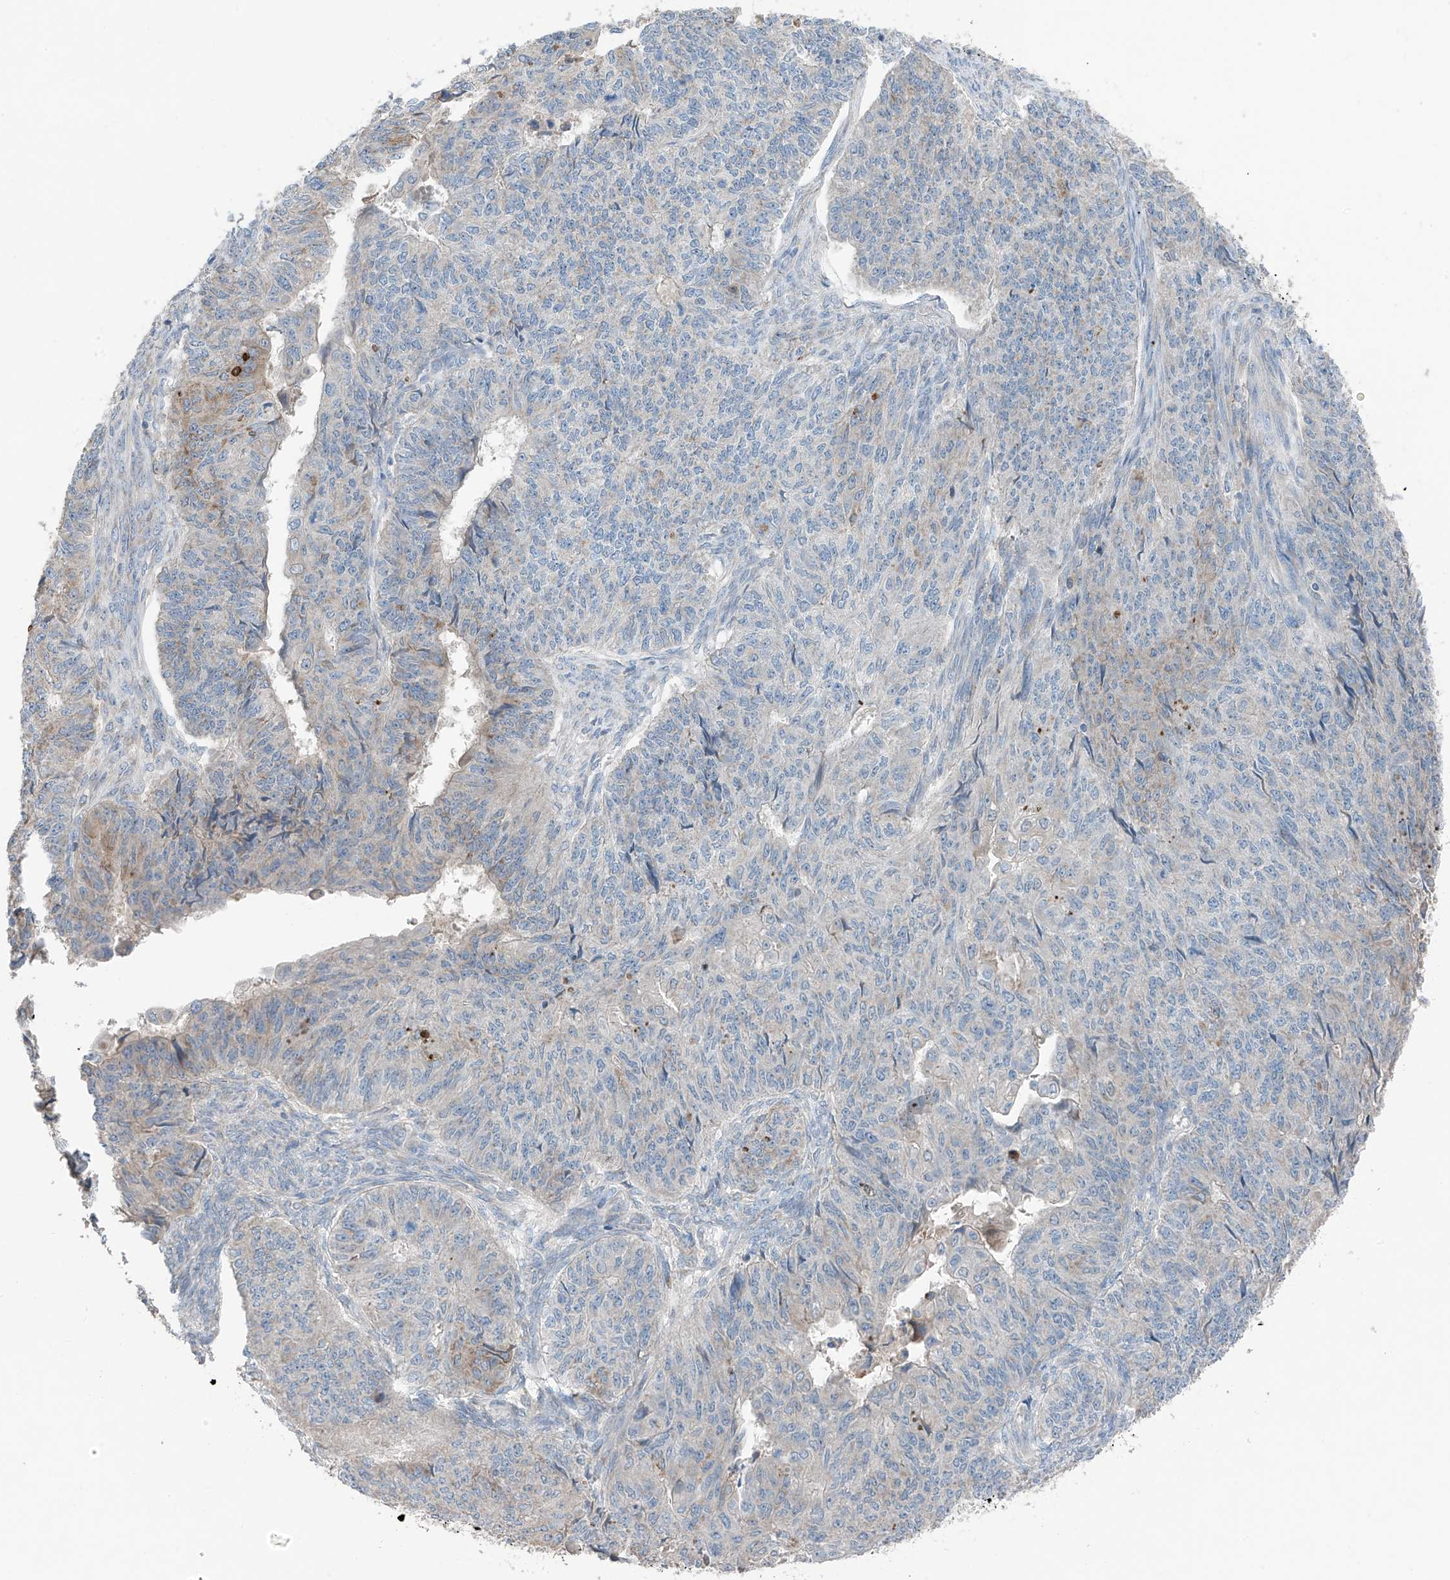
{"staining": {"intensity": "weak", "quantity": "<25%", "location": "cytoplasmic/membranous"}, "tissue": "endometrial cancer", "cell_type": "Tumor cells", "image_type": "cancer", "snomed": [{"axis": "morphology", "description": "Adenocarcinoma, NOS"}, {"axis": "topography", "description": "Endometrium"}], "caption": "Endometrial adenocarcinoma stained for a protein using IHC demonstrates no staining tumor cells.", "gene": "GALNTL6", "patient": {"sex": "female", "age": 32}}